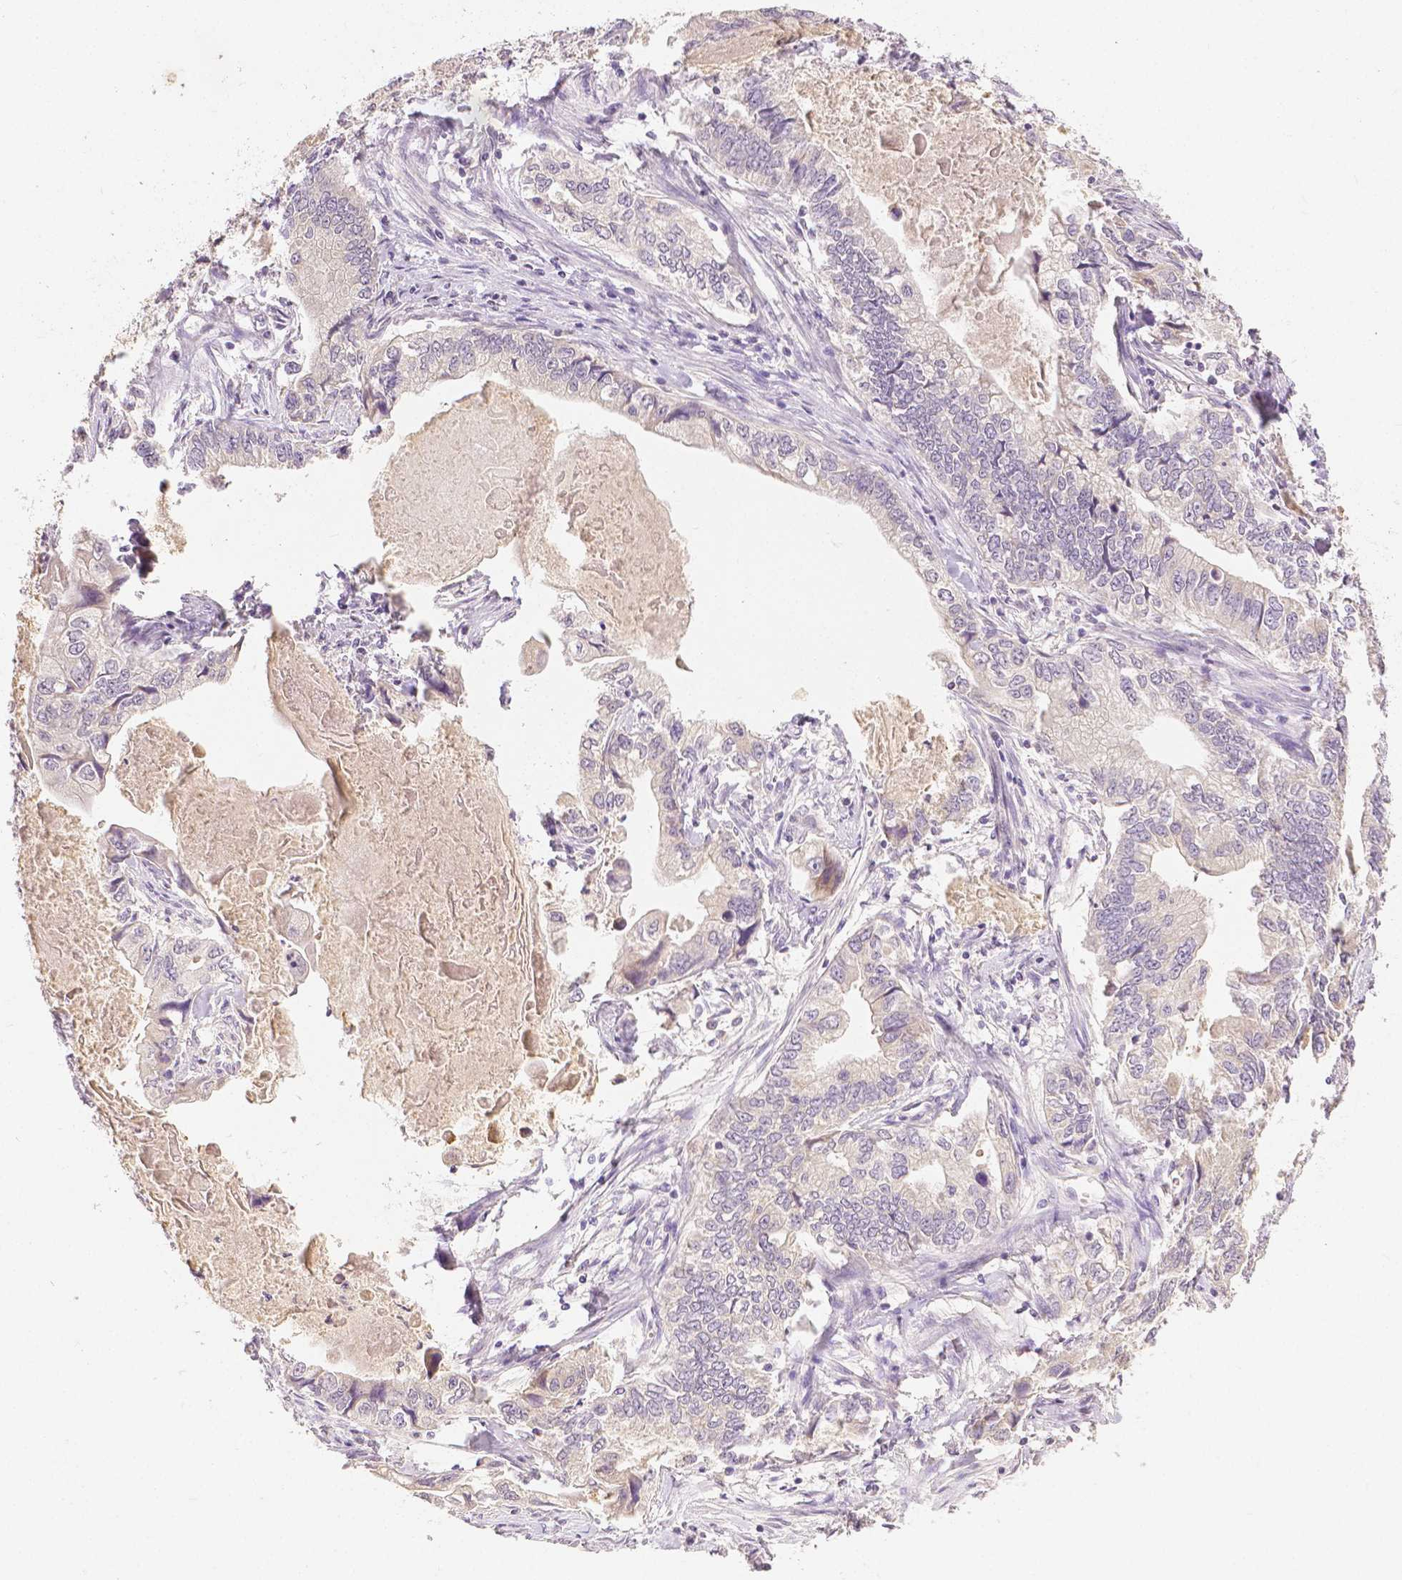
{"staining": {"intensity": "negative", "quantity": "none", "location": "none"}, "tissue": "stomach cancer", "cell_type": "Tumor cells", "image_type": "cancer", "snomed": [{"axis": "morphology", "description": "Adenocarcinoma, NOS"}, {"axis": "topography", "description": "Pancreas"}, {"axis": "topography", "description": "Stomach, upper"}], "caption": "This is an immunohistochemistry (IHC) photomicrograph of stomach cancer (adenocarcinoma). There is no positivity in tumor cells.", "gene": "TGM1", "patient": {"sex": "male", "age": 77}}